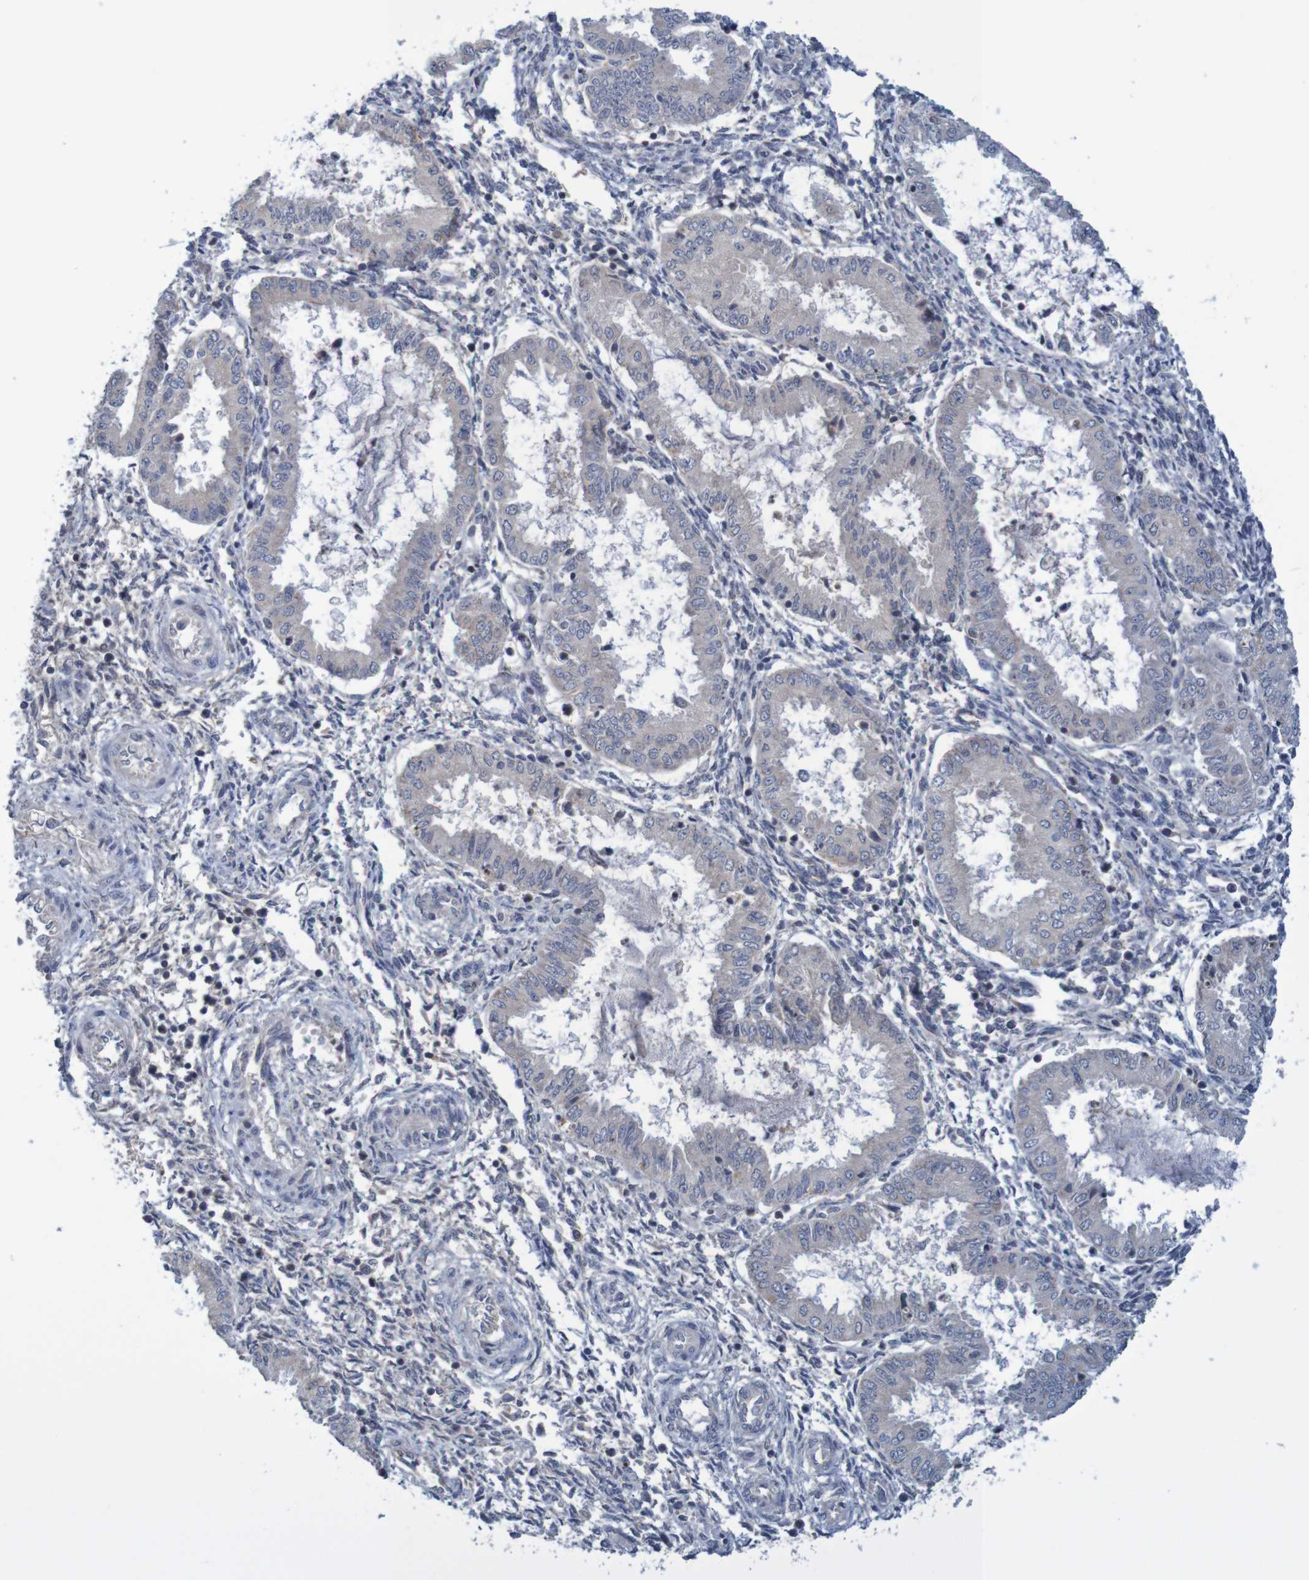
{"staining": {"intensity": "weak", "quantity": "<25%", "location": "cytoplasmic/membranous"}, "tissue": "endometrium", "cell_type": "Cells in endometrial stroma", "image_type": "normal", "snomed": [{"axis": "morphology", "description": "Normal tissue, NOS"}, {"axis": "topography", "description": "Endometrium"}], "caption": "IHC of benign human endometrium shows no expression in cells in endometrial stroma.", "gene": "ANKK1", "patient": {"sex": "female", "age": 33}}